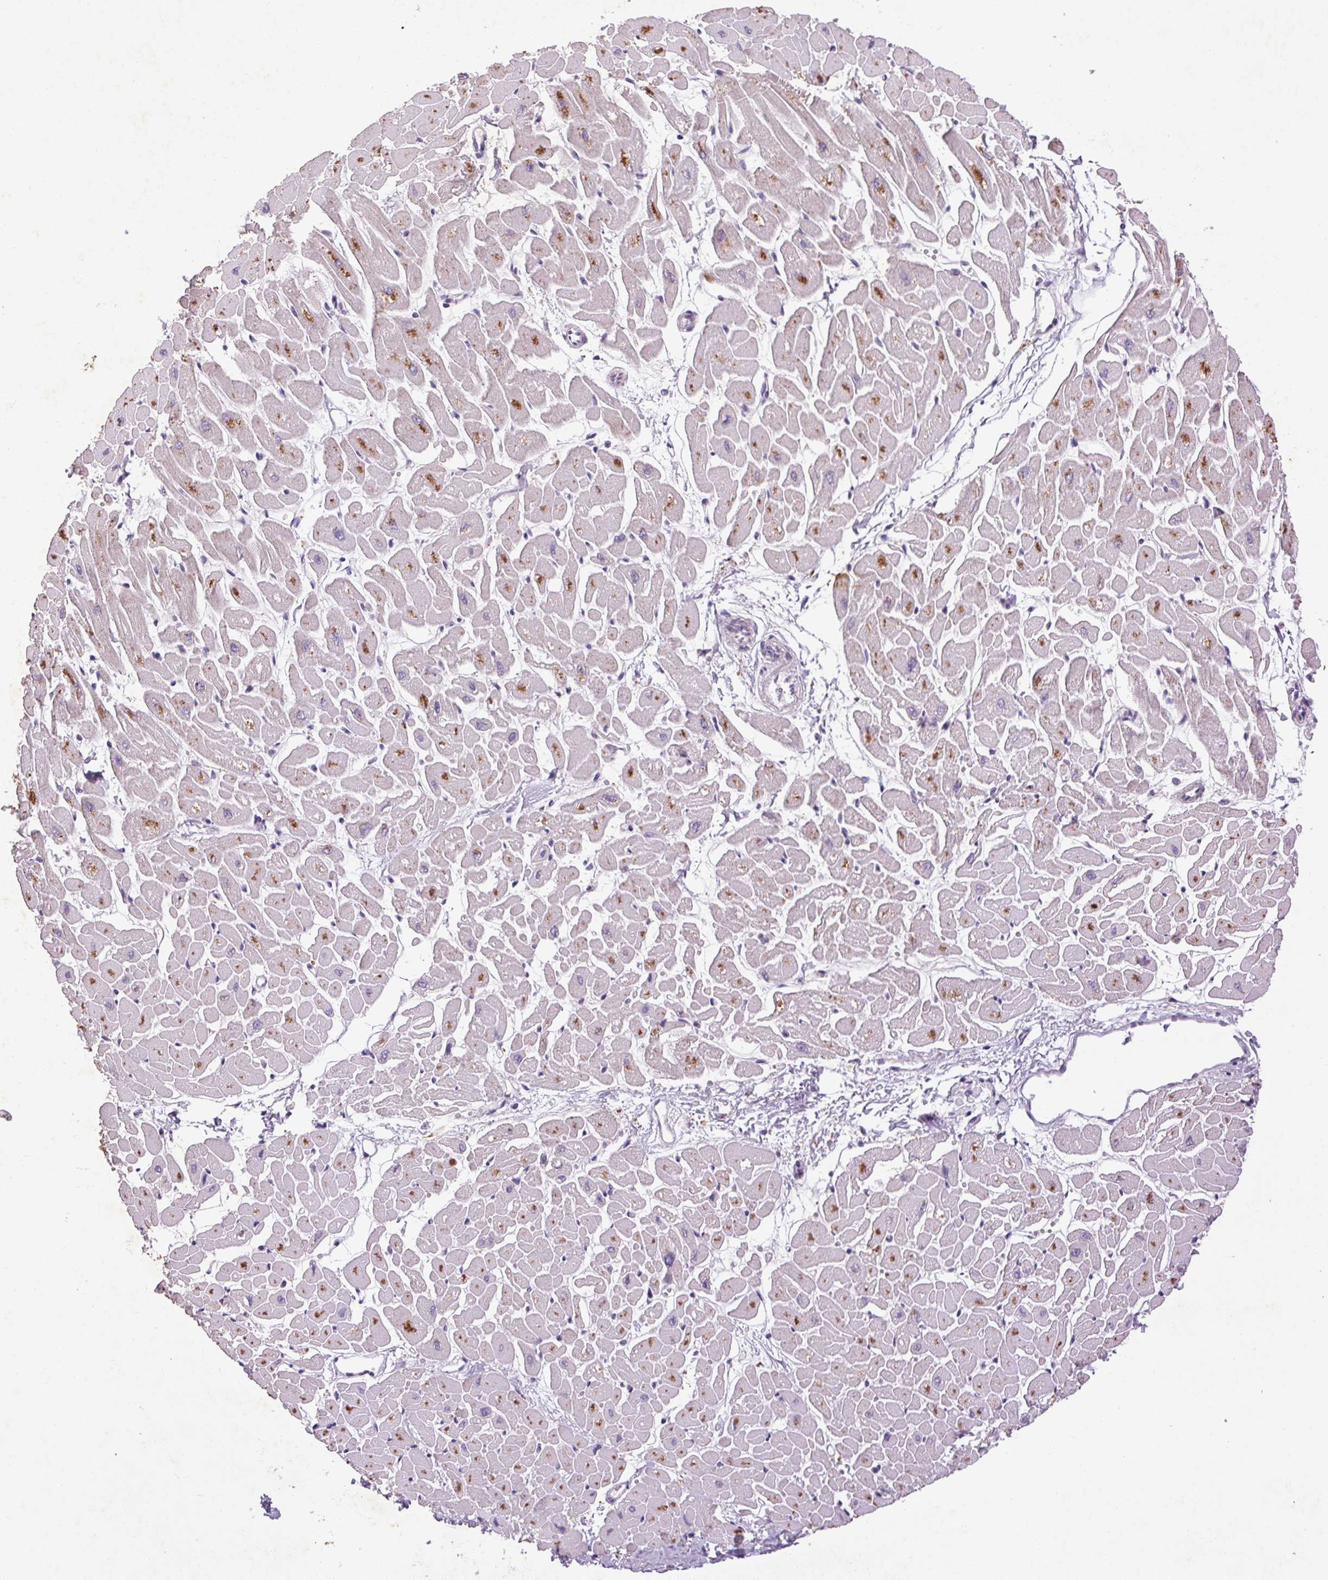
{"staining": {"intensity": "negative", "quantity": "none", "location": "none"}, "tissue": "heart muscle", "cell_type": "Cardiomyocytes", "image_type": "normal", "snomed": [{"axis": "morphology", "description": "Normal tissue, NOS"}, {"axis": "topography", "description": "Heart"}], "caption": "Histopathology image shows no protein staining in cardiomyocytes of normal heart muscle. Brightfield microscopy of IHC stained with DAB (brown) and hematoxylin (blue), captured at high magnification.", "gene": "FNDC7", "patient": {"sex": "male", "age": 57}}